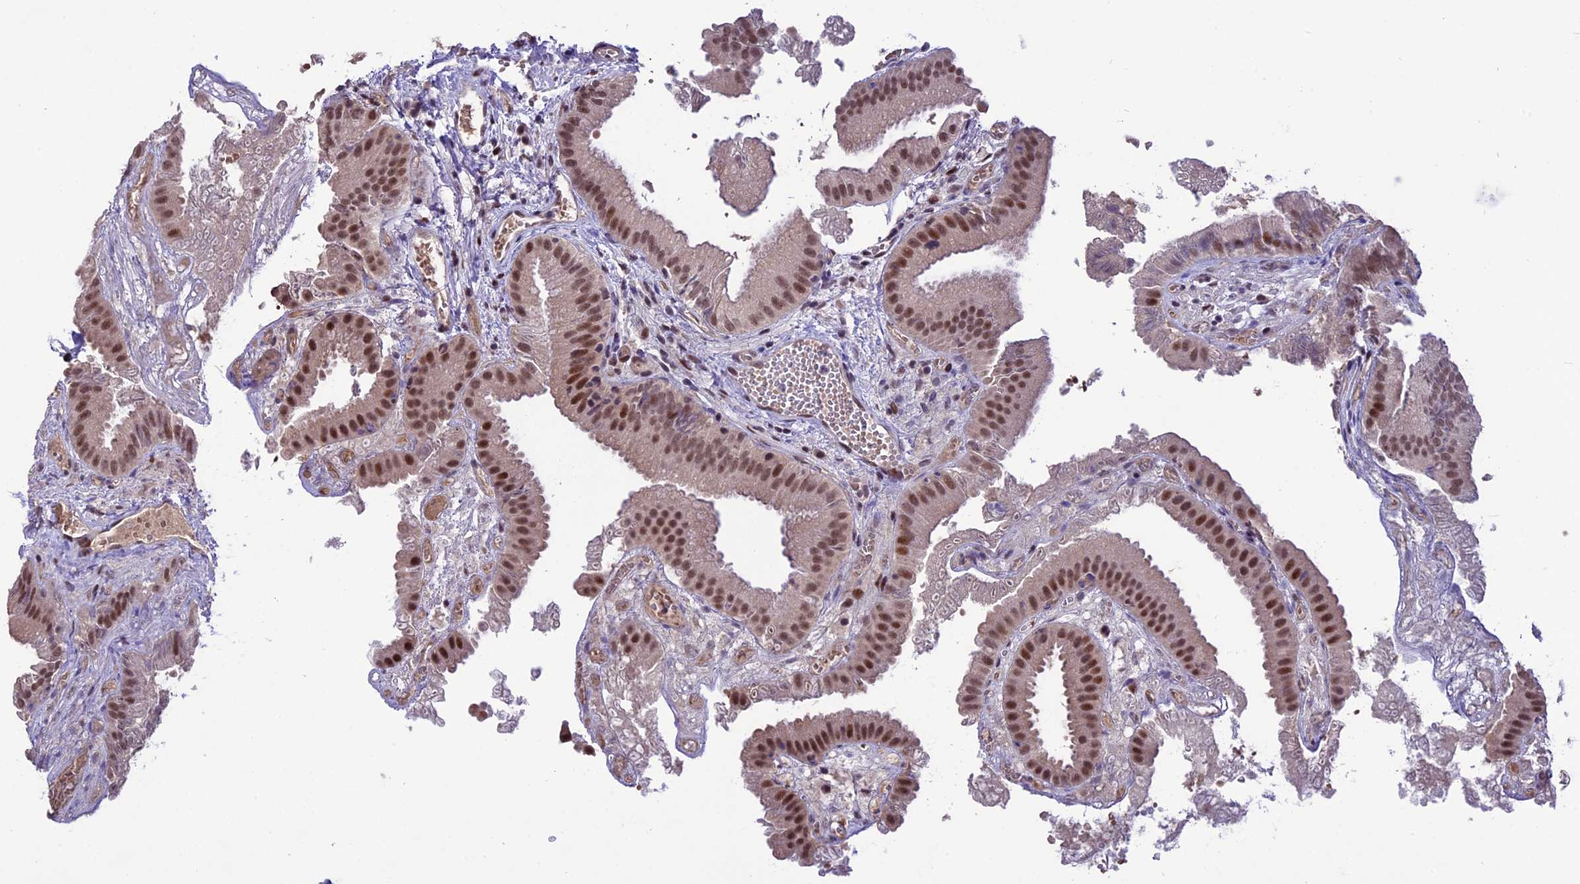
{"staining": {"intensity": "moderate", "quantity": ">75%", "location": "nuclear"}, "tissue": "gallbladder", "cell_type": "Glandular cells", "image_type": "normal", "snomed": [{"axis": "morphology", "description": "Normal tissue, NOS"}, {"axis": "topography", "description": "Gallbladder"}], "caption": "About >75% of glandular cells in normal human gallbladder show moderate nuclear protein staining as visualized by brown immunohistochemical staining.", "gene": "TCP11L2", "patient": {"sex": "female", "age": 30}}